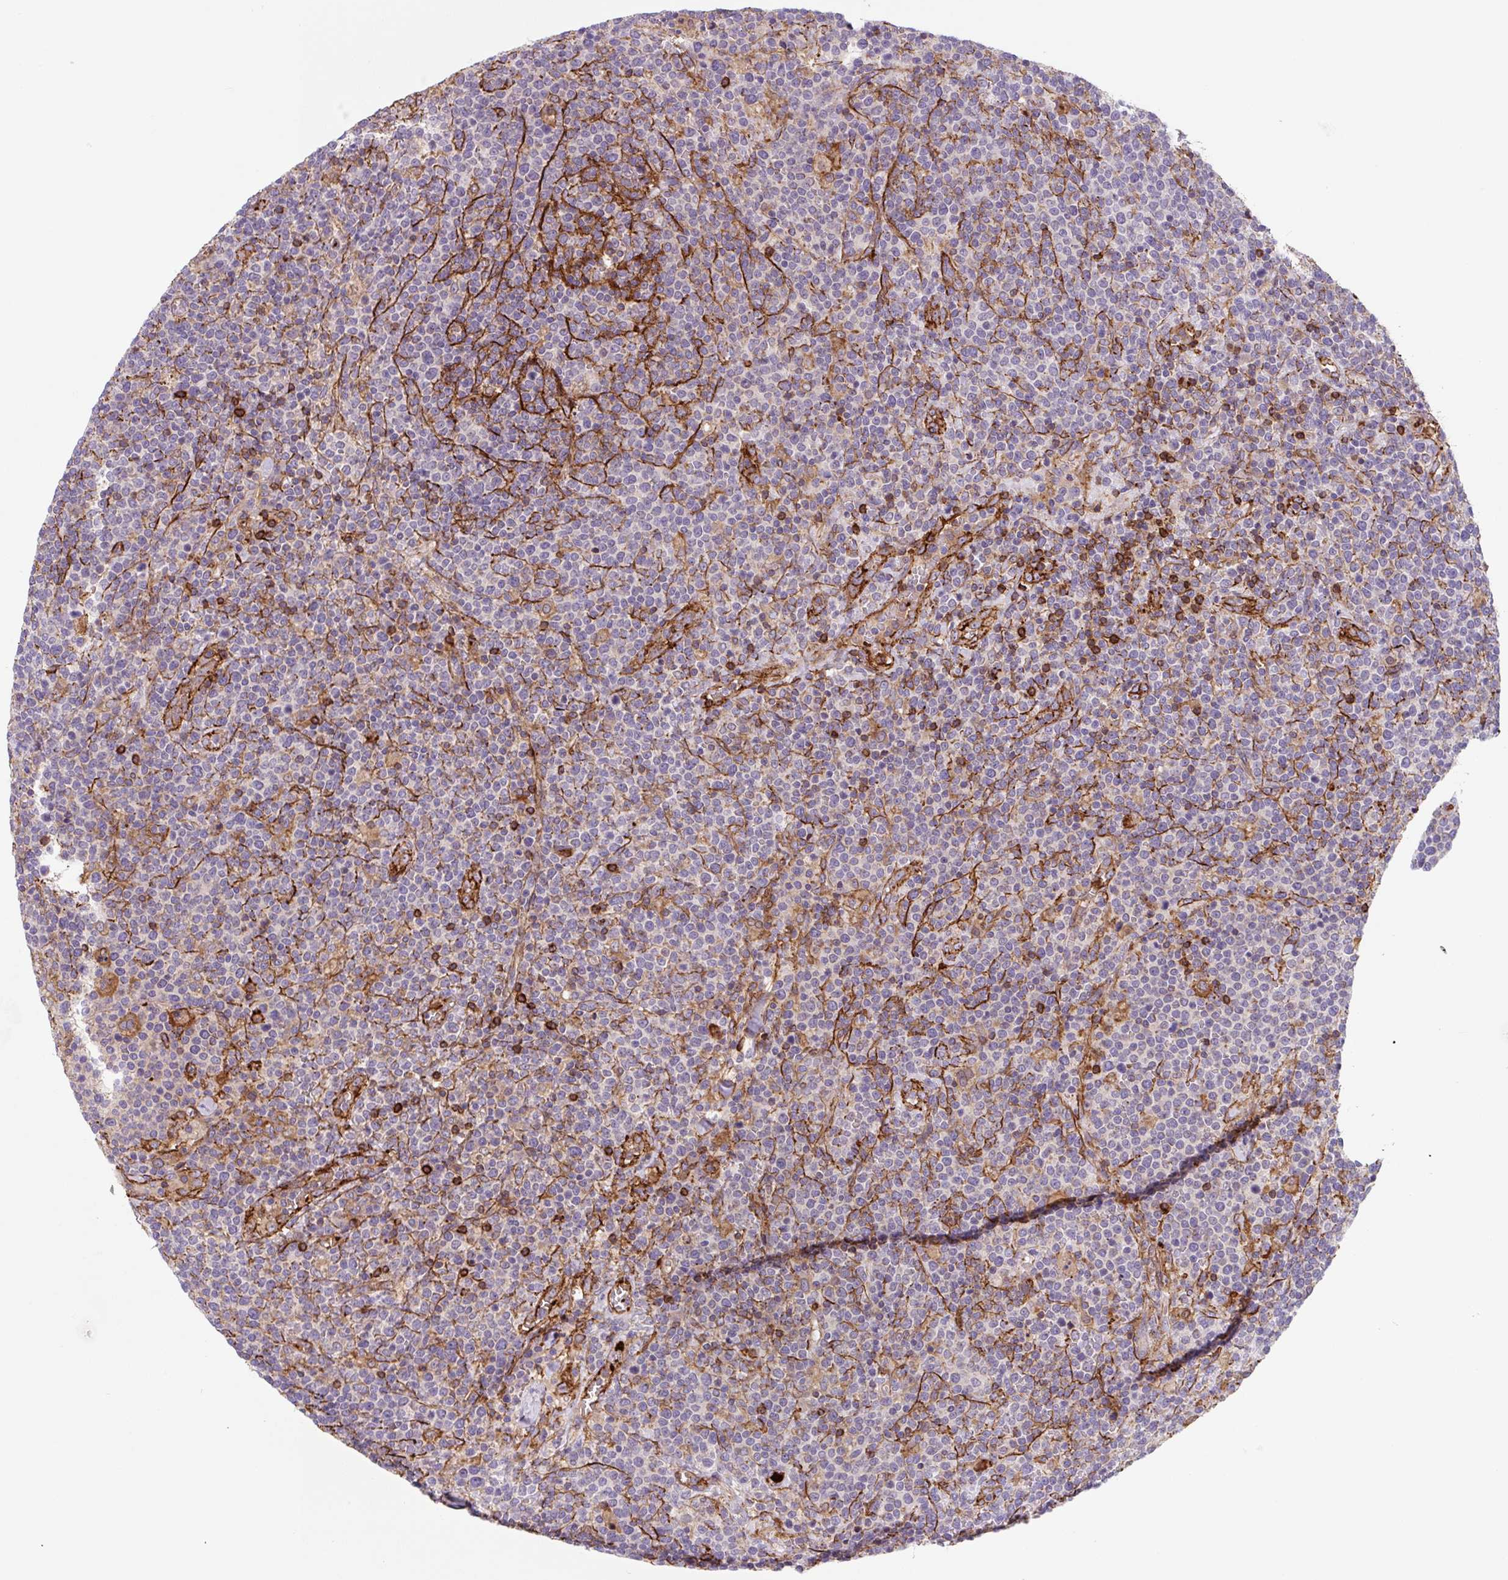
{"staining": {"intensity": "negative", "quantity": "none", "location": "none"}, "tissue": "lymphoma", "cell_type": "Tumor cells", "image_type": "cancer", "snomed": [{"axis": "morphology", "description": "Malignant lymphoma, non-Hodgkin's type, High grade"}, {"axis": "topography", "description": "Lymph node"}], "caption": "The image exhibits no significant positivity in tumor cells of lymphoma.", "gene": "DHFR2", "patient": {"sex": "male", "age": 61}}